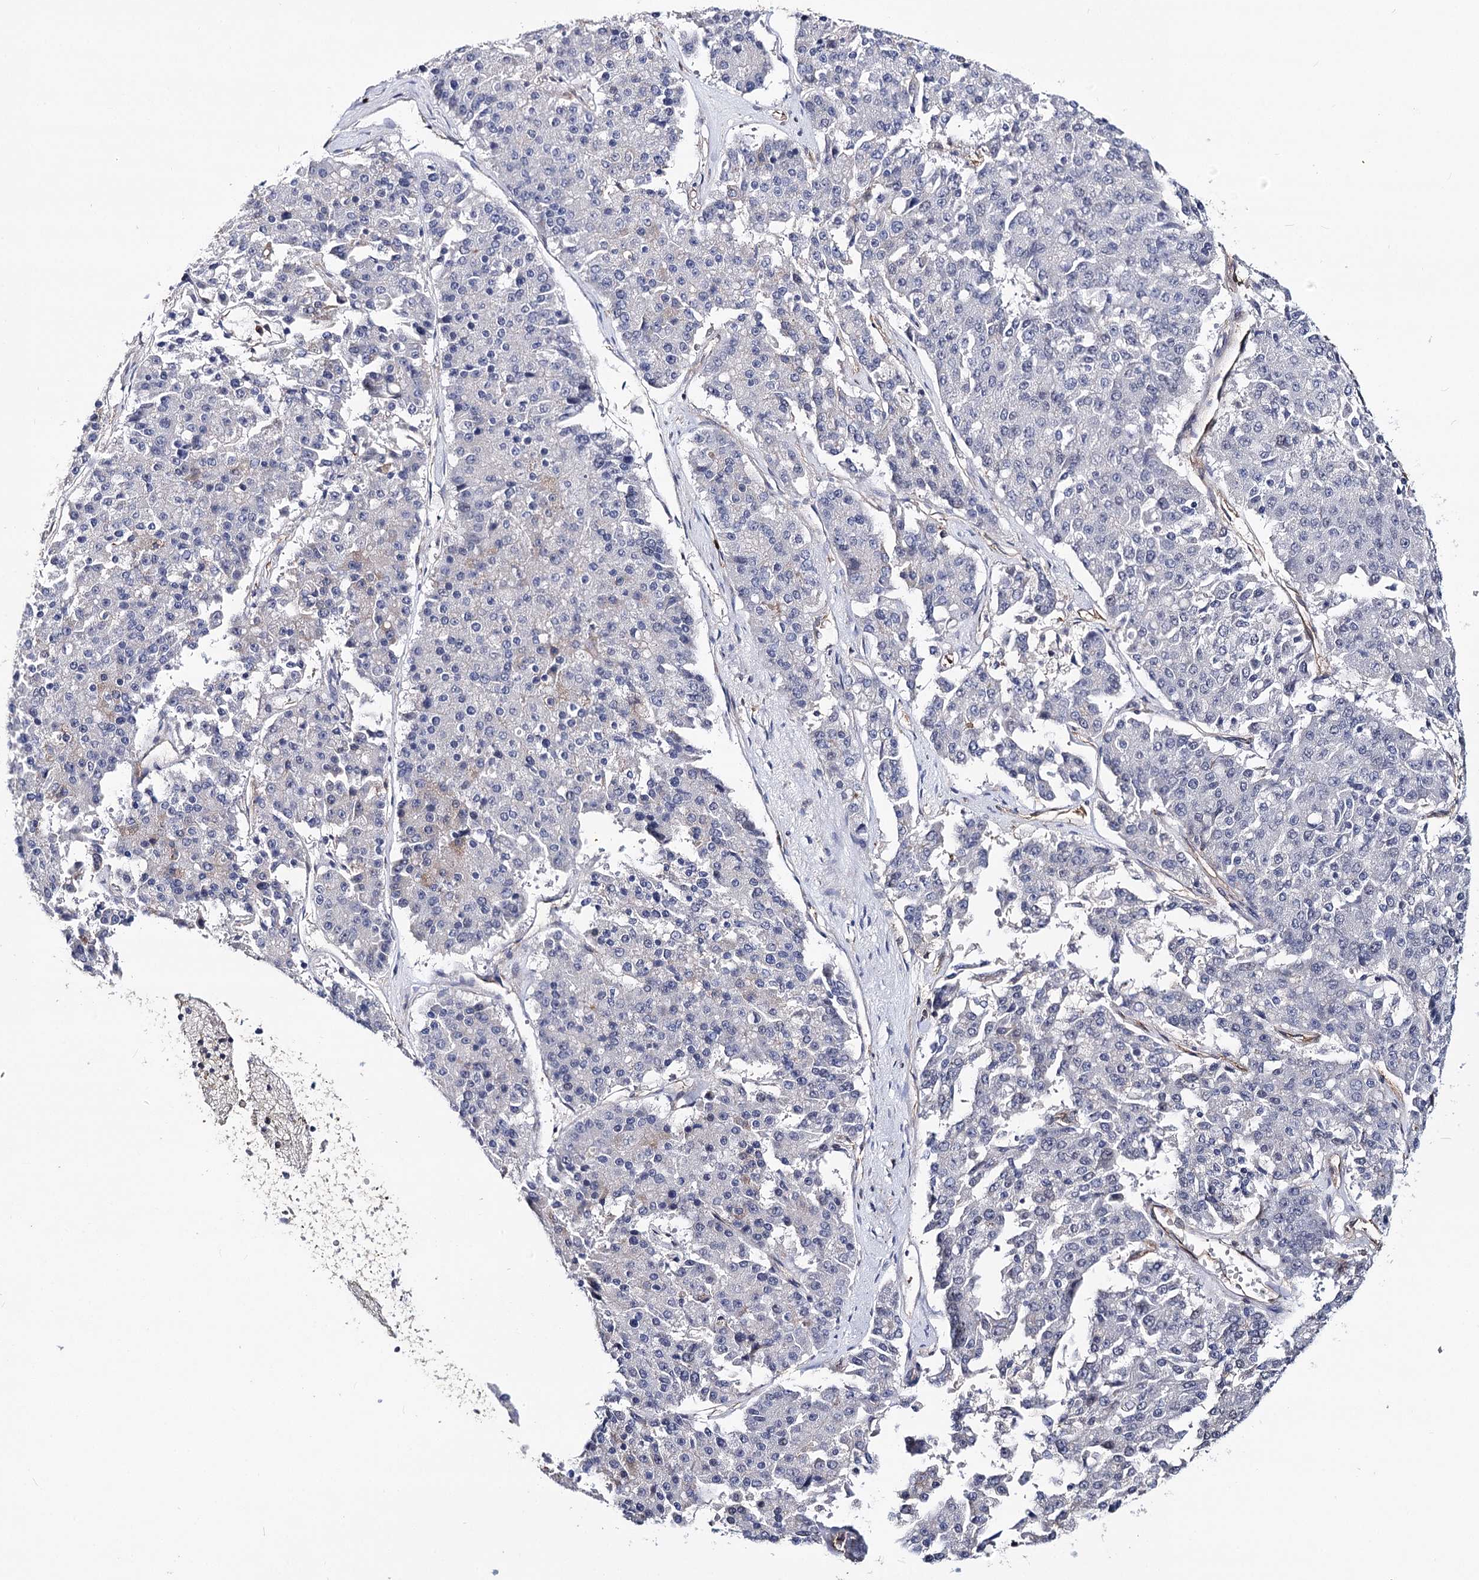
{"staining": {"intensity": "negative", "quantity": "none", "location": "none"}, "tissue": "pancreatic cancer", "cell_type": "Tumor cells", "image_type": "cancer", "snomed": [{"axis": "morphology", "description": "Adenocarcinoma, NOS"}, {"axis": "topography", "description": "Pancreas"}], "caption": "A high-resolution histopathology image shows immunohistochemistry staining of adenocarcinoma (pancreatic), which displays no significant staining in tumor cells.", "gene": "TMEM218", "patient": {"sex": "male", "age": 50}}